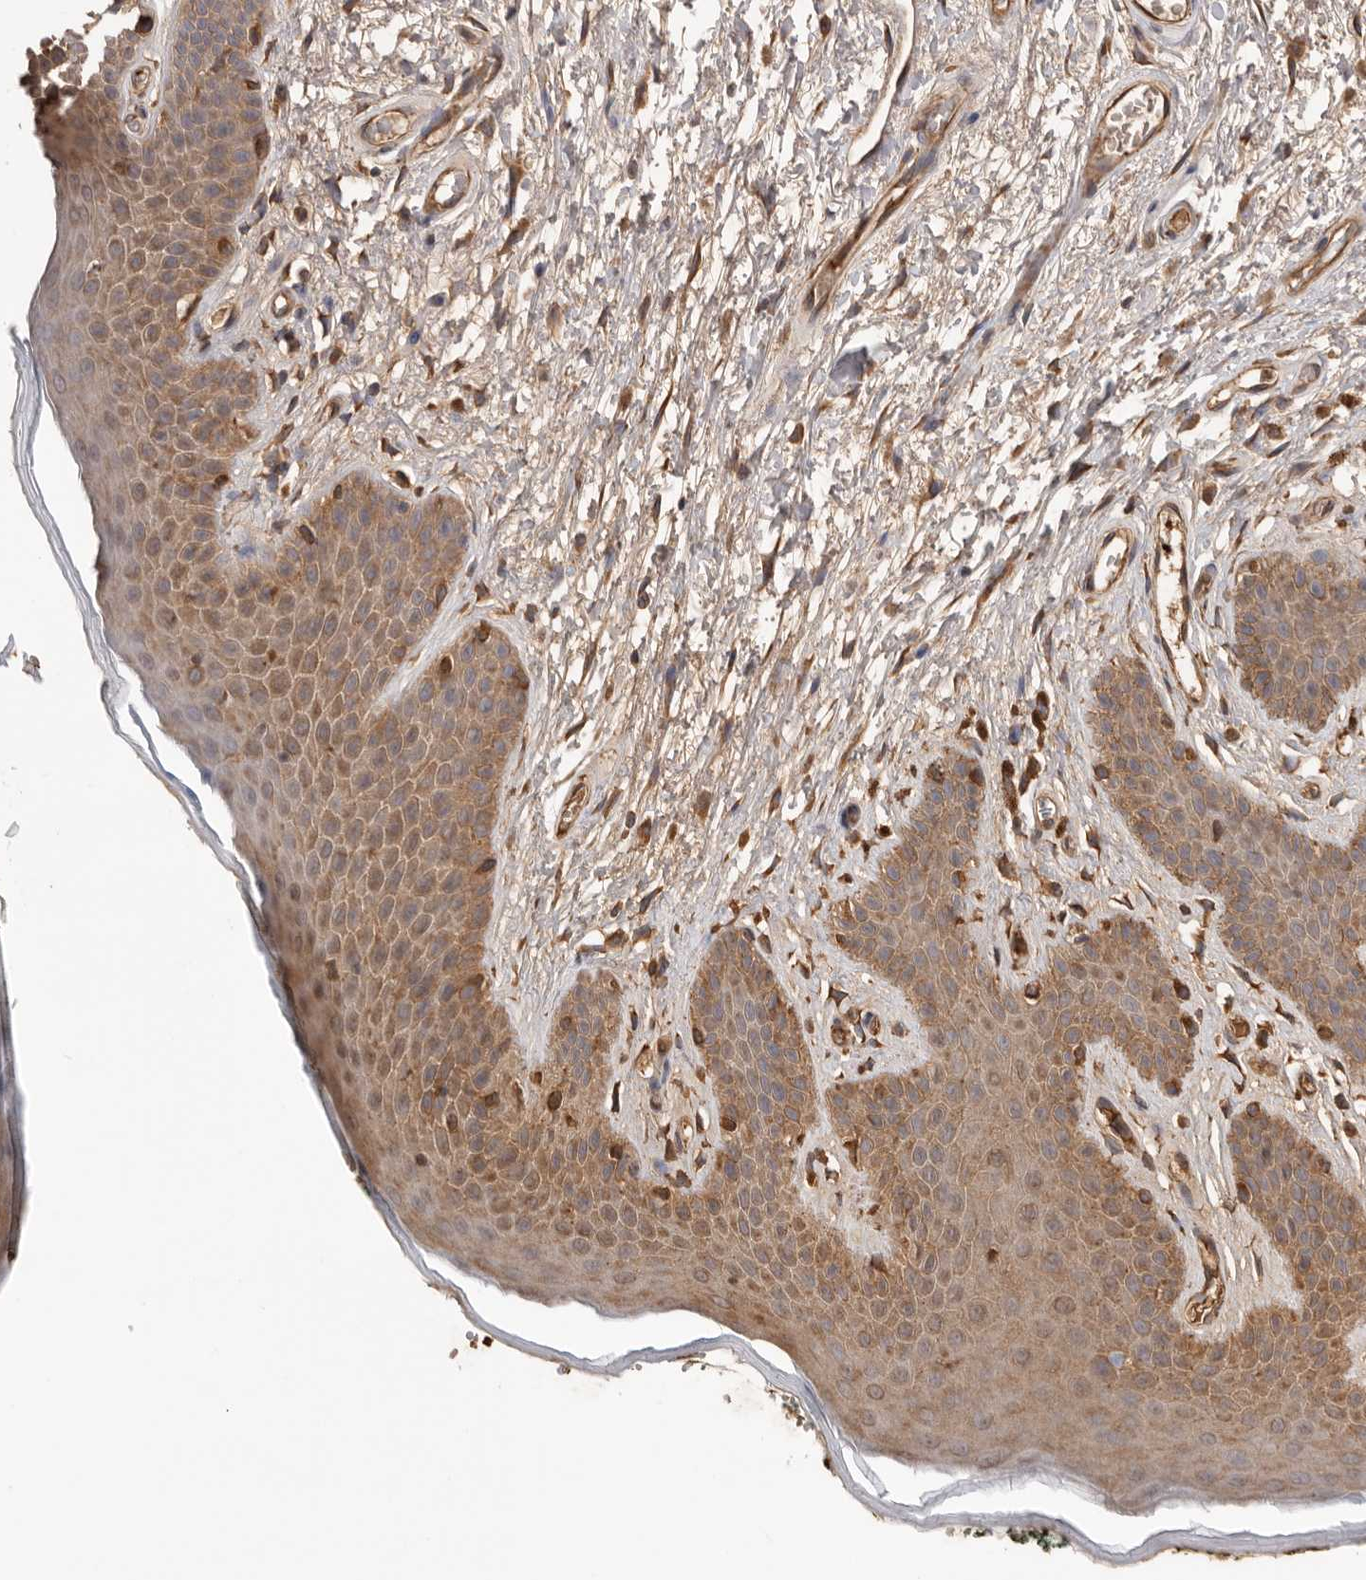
{"staining": {"intensity": "moderate", "quantity": ">75%", "location": "cytoplasmic/membranous"}, "tissue": "skin", "cell_type": "Epidermal cells", "image_type": "normal", "snomed": [{"axis": "morphology", "description": "Normal tissue, NOS"}, {"axis": "topography", "description": "Anal"}], "caption": "Protein expression analysis of benign skin shows moderate cytoplasmic/membranous expression in about >75% of epidermal cells.", "gene": "CDC42BPB", "patient": {"sex": "male", "age": 74}}